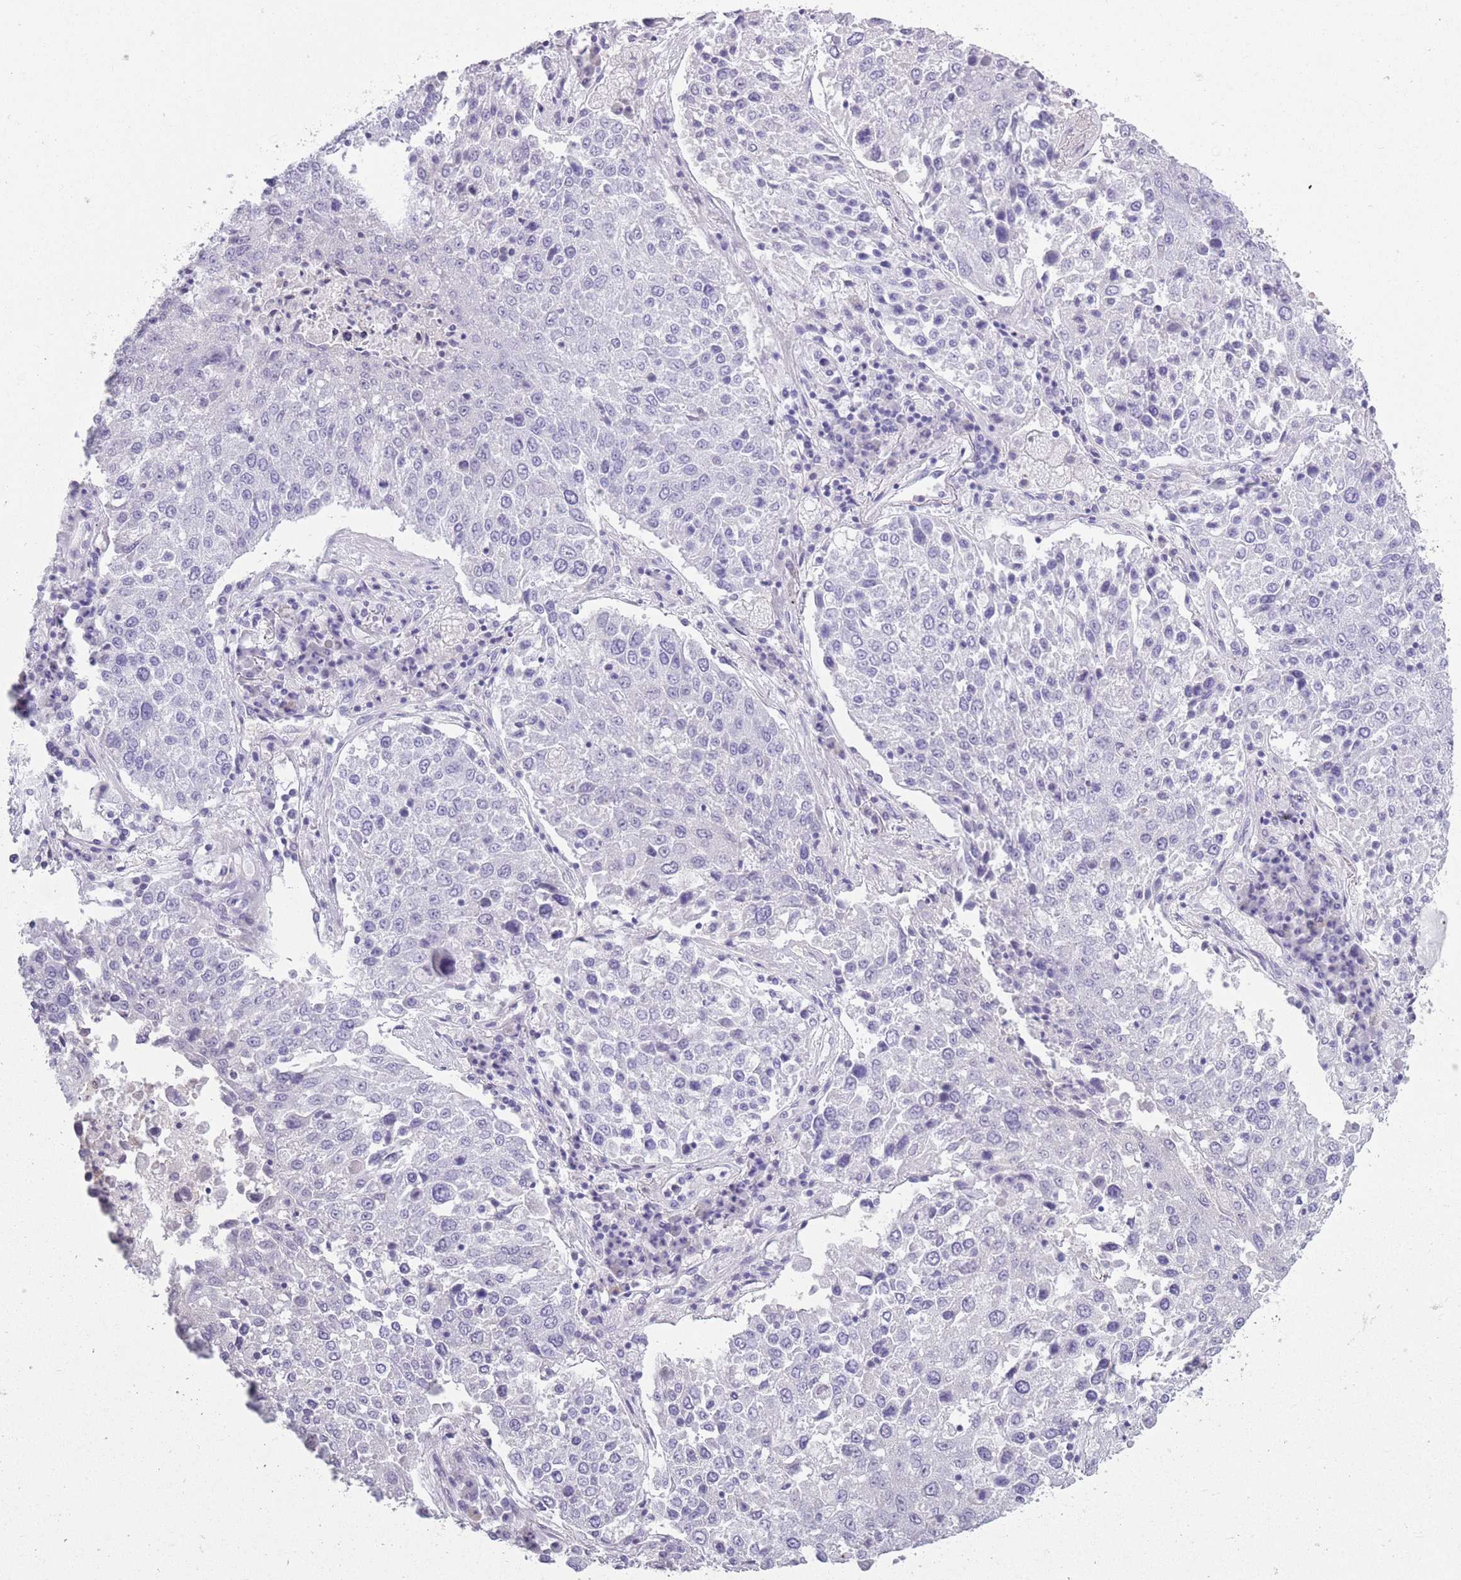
{"staining": {"intensity": "negative", "quantity": "none", "location": "none"}, "tissue": "lung cancer", "cell_type": "Tumor cells", "image_type": "cancer", "snomed": [{"axis": "morphology", "description": "Squamous cell carcinoma, NOS"}, {"axis": "topography", "description": "Lung"}], "caption": "An image of human lung squamous cell carcinoma is negative for staining in tumor cells.", "gene": "OR7C1", "patient": {"sex": "male", "age": 65}}